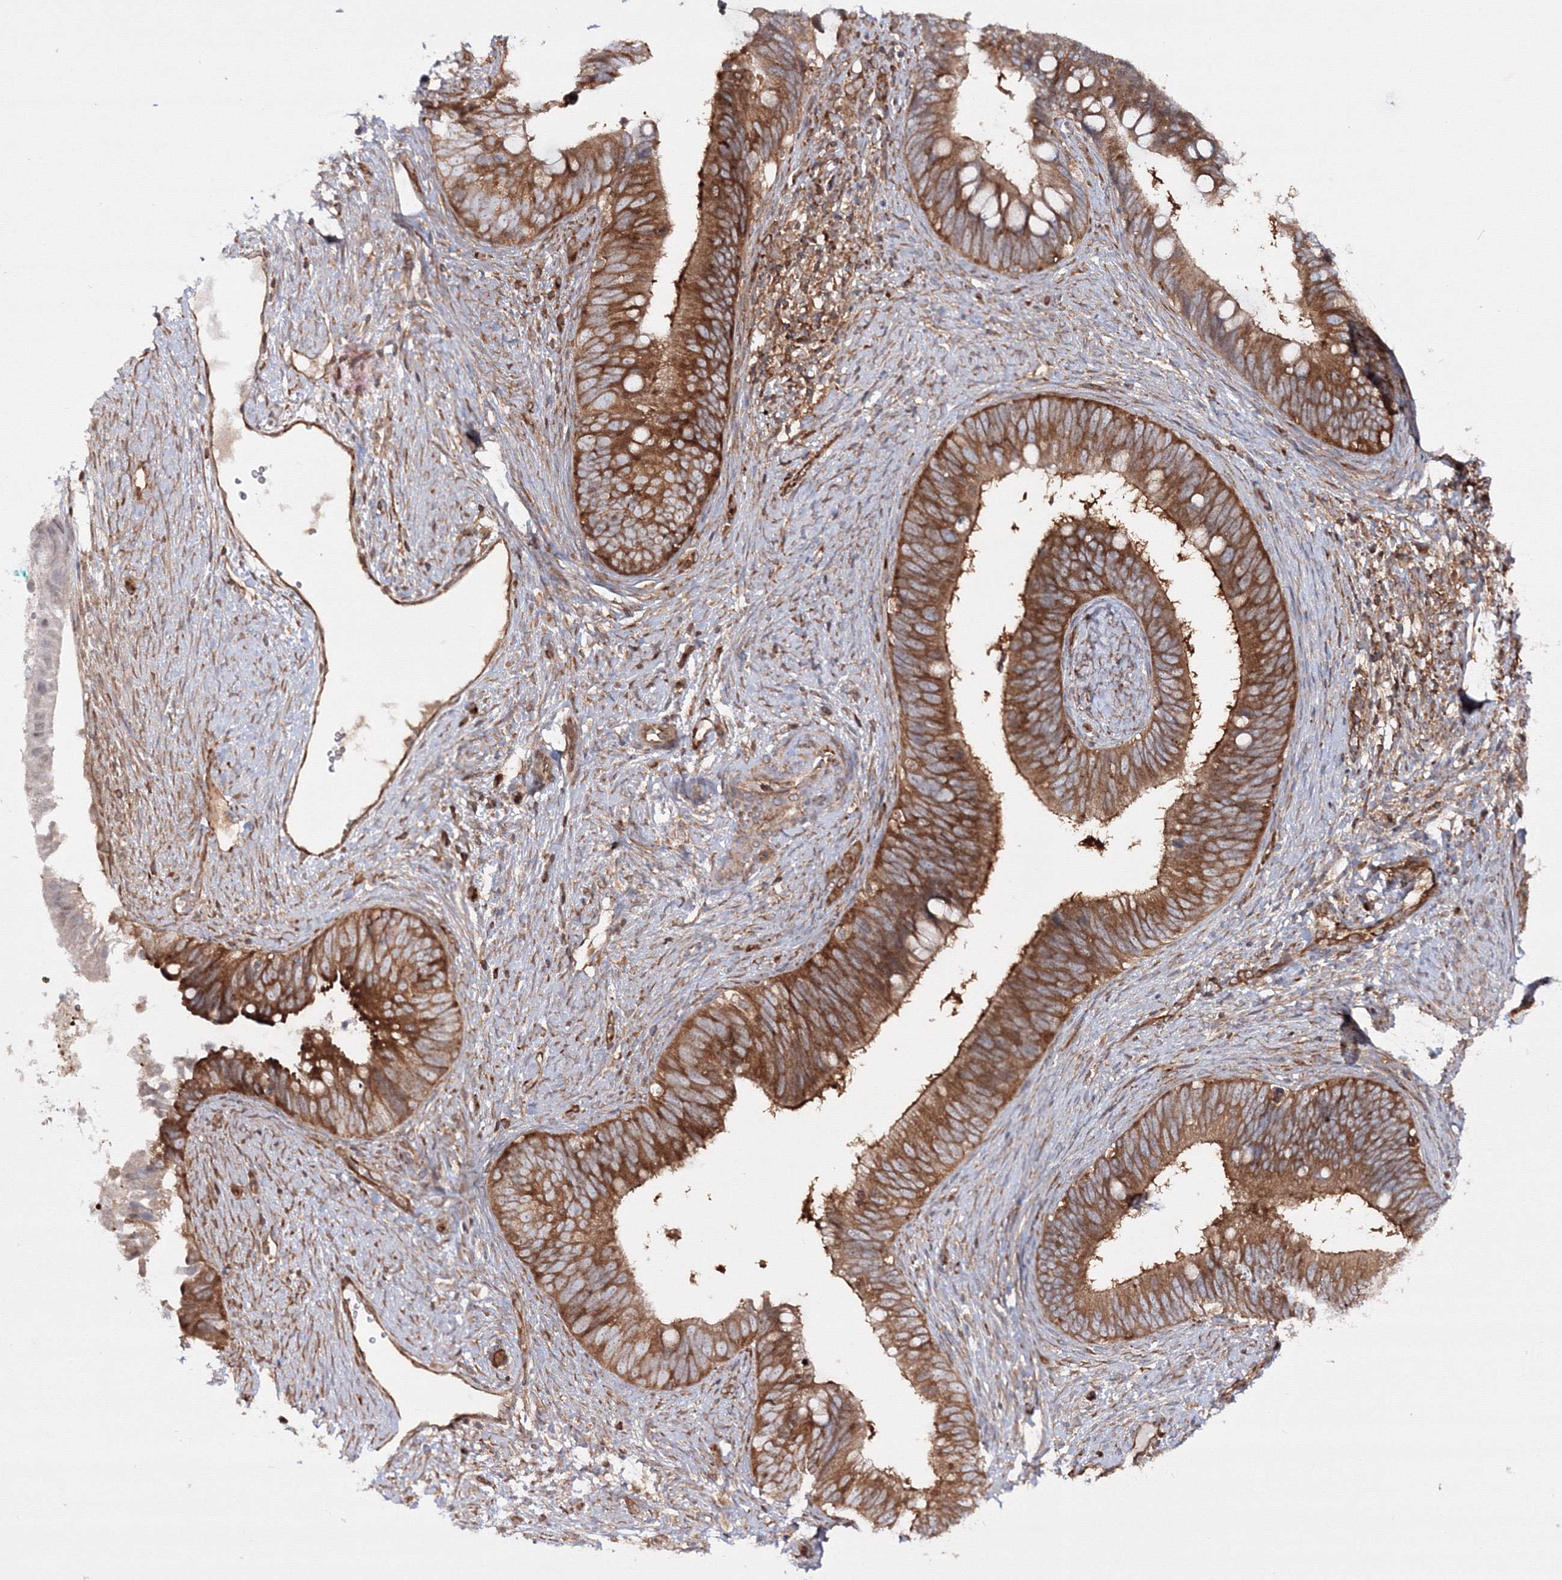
{"staining": {"intensity": "strong", "quantity": ">75%", "location": "cytoplasmic/membranous"}, "tissue": "cervical cancer", "cell_type": "Tumor cells", "image_type": "cancer", "snomed": [{"axis": "morphology", "description": "Adenocarcinoma, NOS"}, {"axis": "topography", "description": "Cervix"}], "caption": "Human cervical cancer stained with a protein marker demonstrates strong staining in tumor cells.", "gene": "HARS1", "patient": {"sex": "female", "age": 42}}